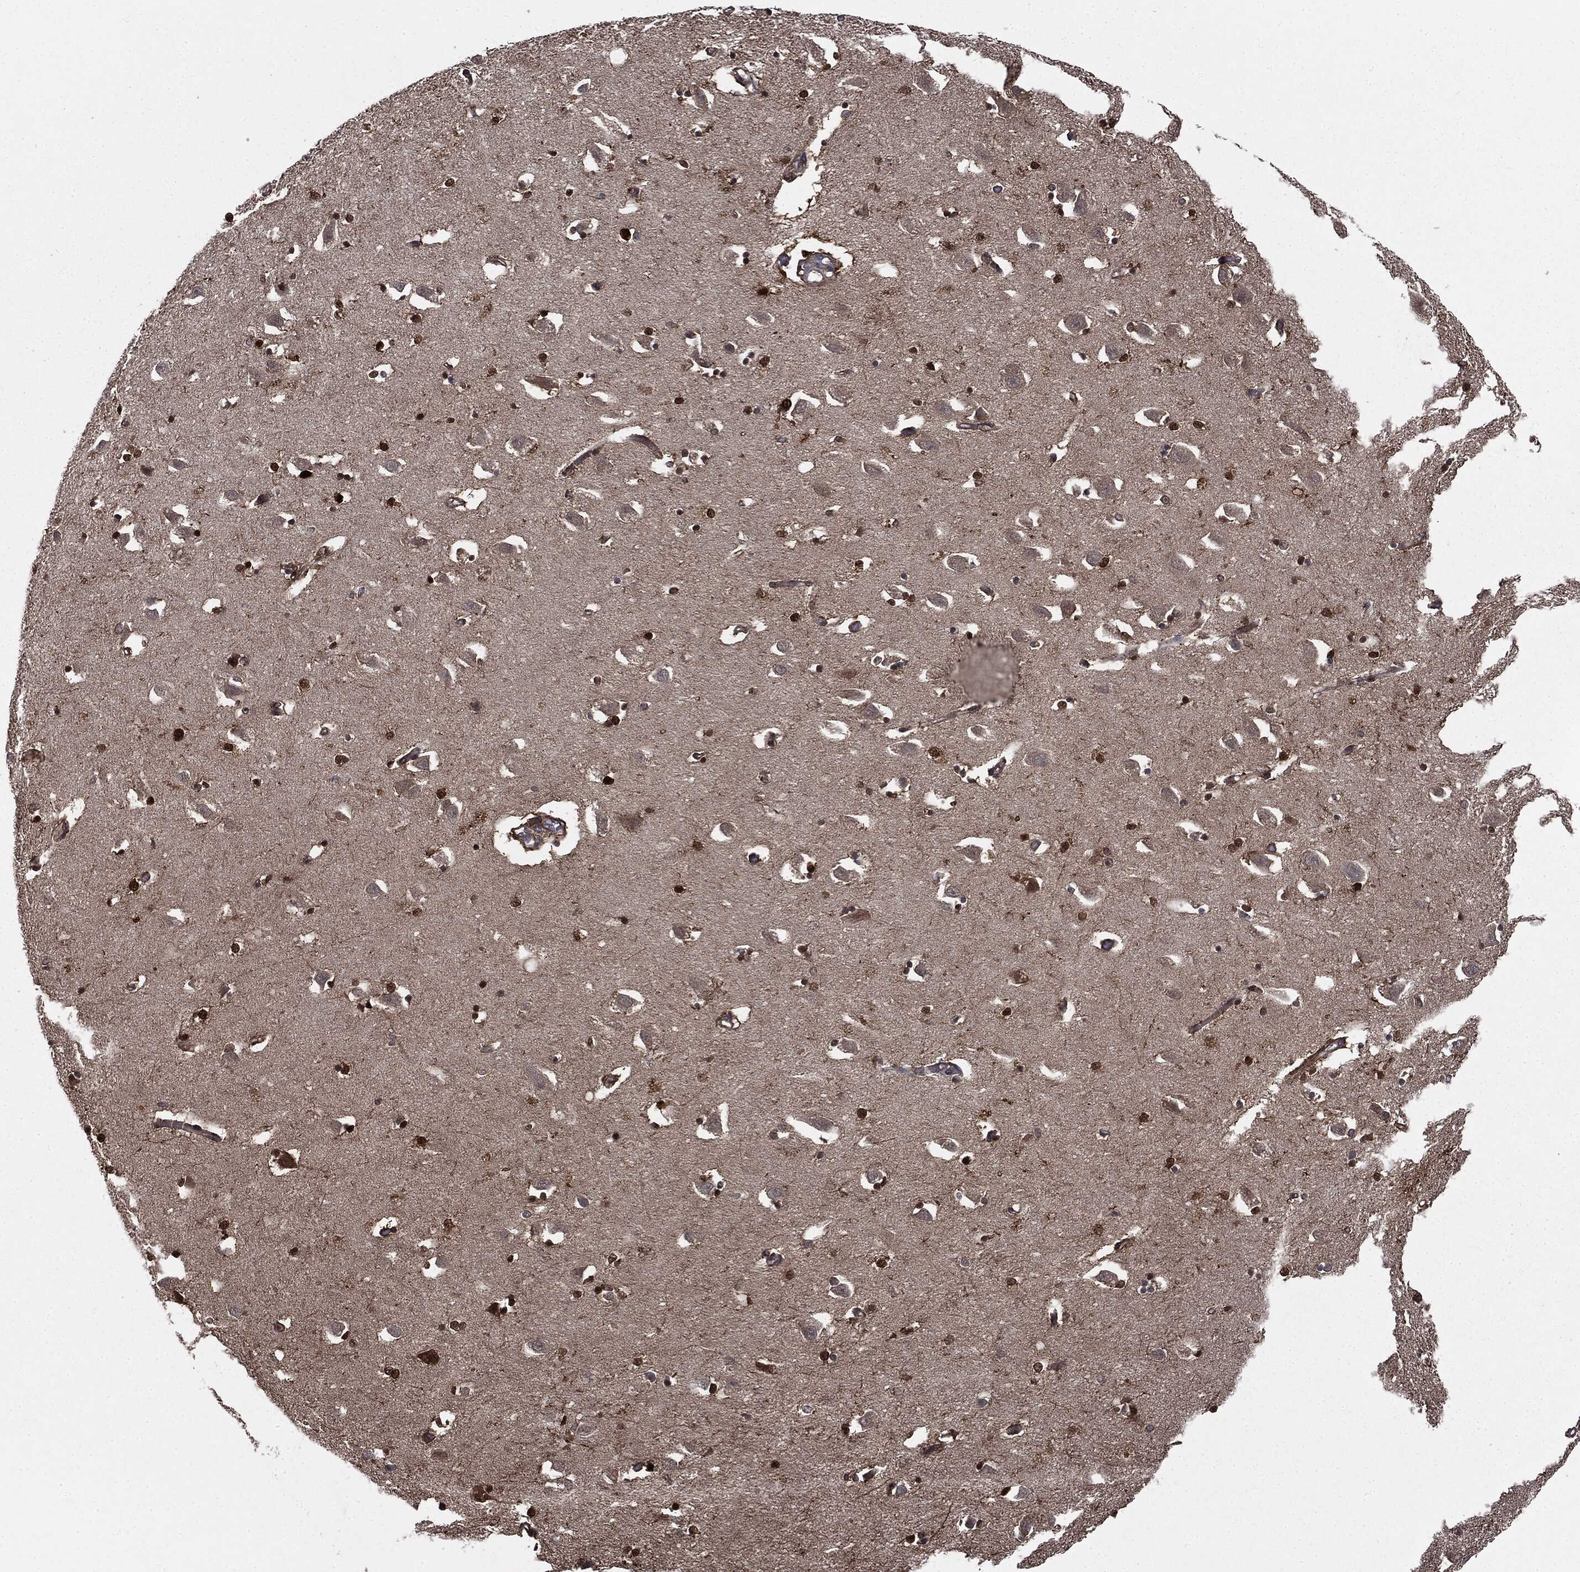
{"staining": {"intensity": "strong", "quantity": "<25%", "location": "cytoplasmic/membranous,nuclear"}, "tissue": "hippocampus", "cell_type": "Glial cells", "image_type": "normal", "snomed": [{"axis": "morphology", "description": "Normal tissue, NOS"}, {"axis": "topography", "description": "Lateral ventricle wall"}, {"axis": "topography", "description": "Hippocampus"}], "caption": "Protein expression analysis of normal human hippocampus reveals strong cytoplasmic/membranous,nuclear expression in about <25% of glial cells.", "gene": "PLOD3", "patient": {"sex": "female", "age": 63}}